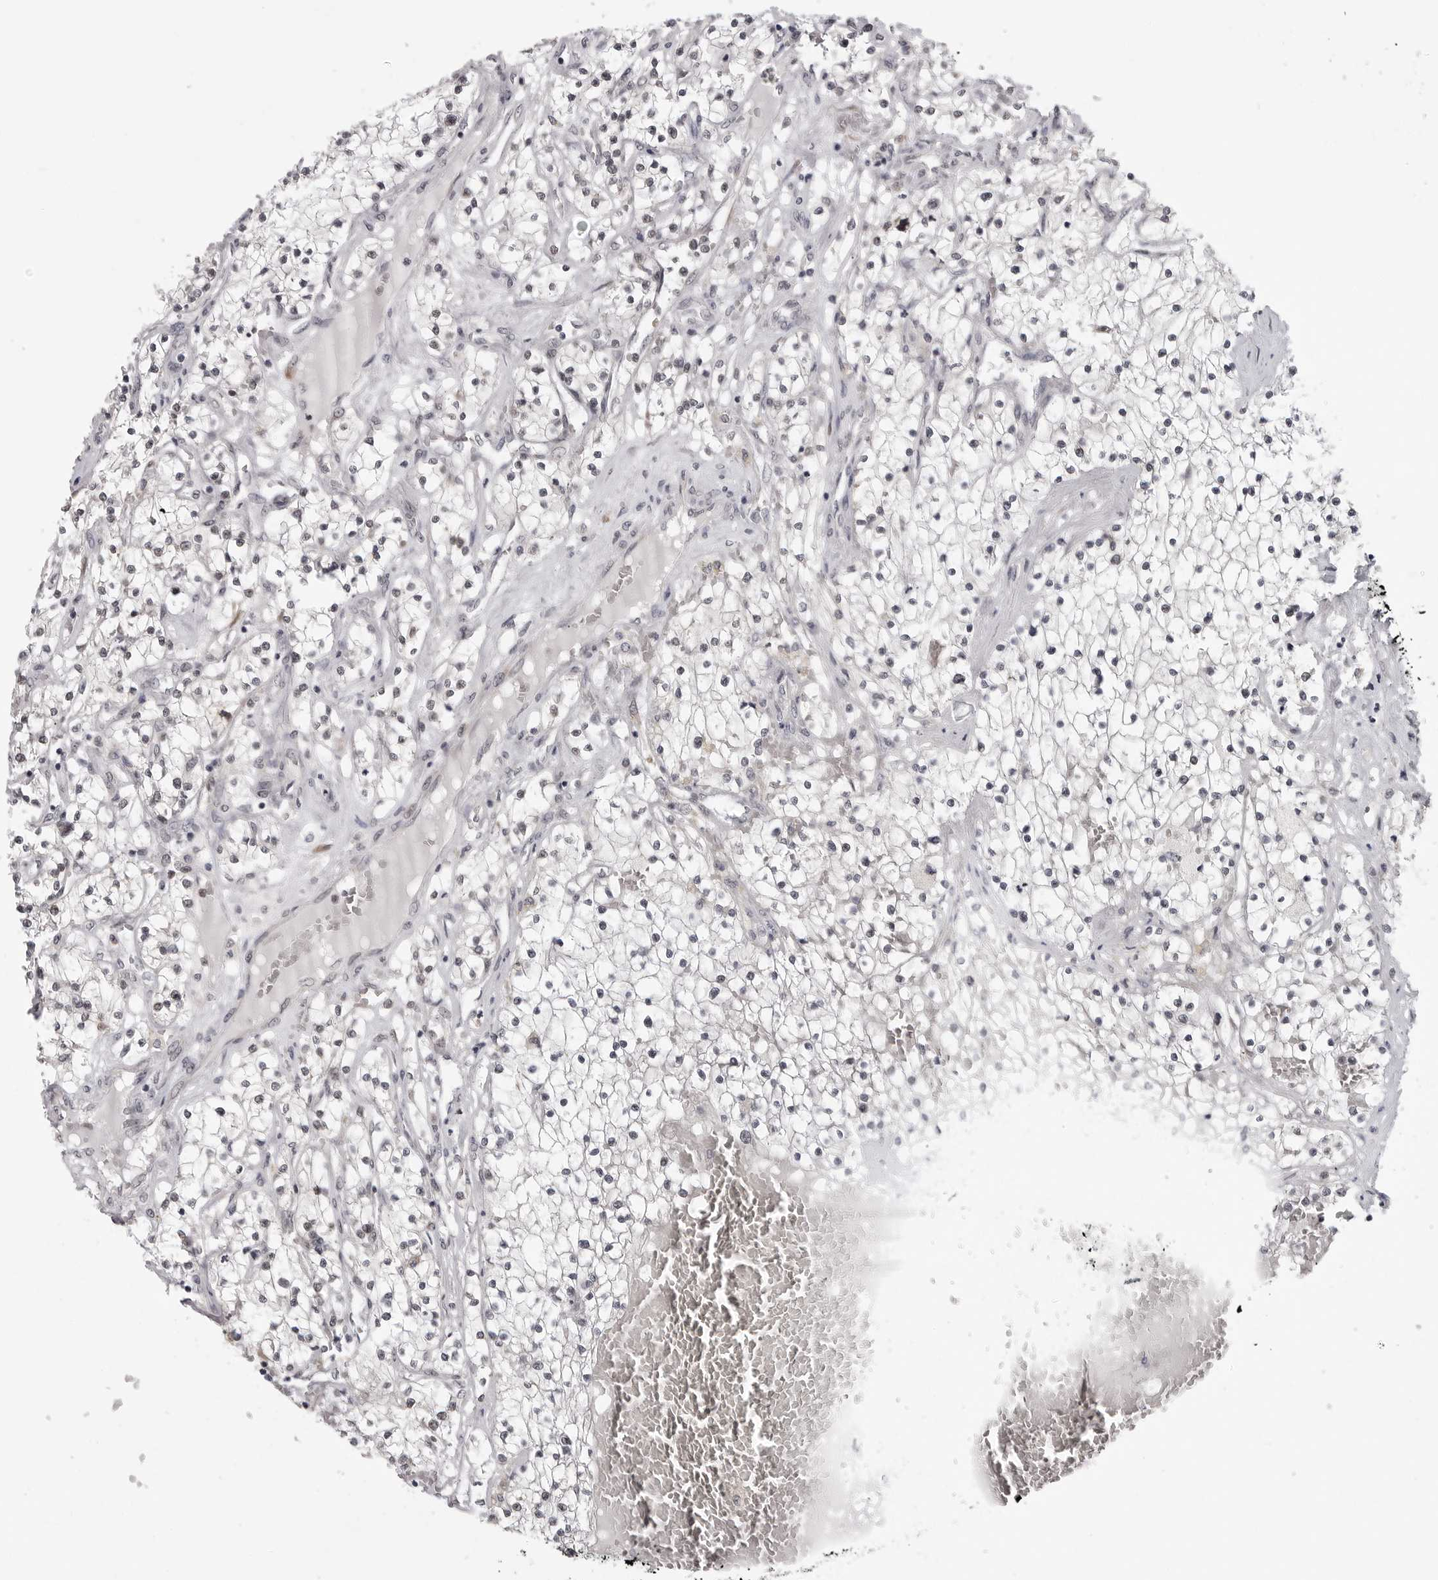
{"staining": {"intensity": "negative", "quantity": "none", "location": "none"}, "tissue": "renal cancer", "cell_type": "Tumor cells", "image_type": "cancer", "snomed": [{"axis": "morphology", "description": "Normal tissue, NOS"}, {"axis": "morphology", "description": "Adenocarcinoma, NOS"}, {"axis": "topography", "description": "Kidney"}], "caption": "There is no significant expression in tumor cells of renal cancer (adenocarcinoma).", "gene": "PRDM10", "patient": {"sex": "male", "age": 68}}